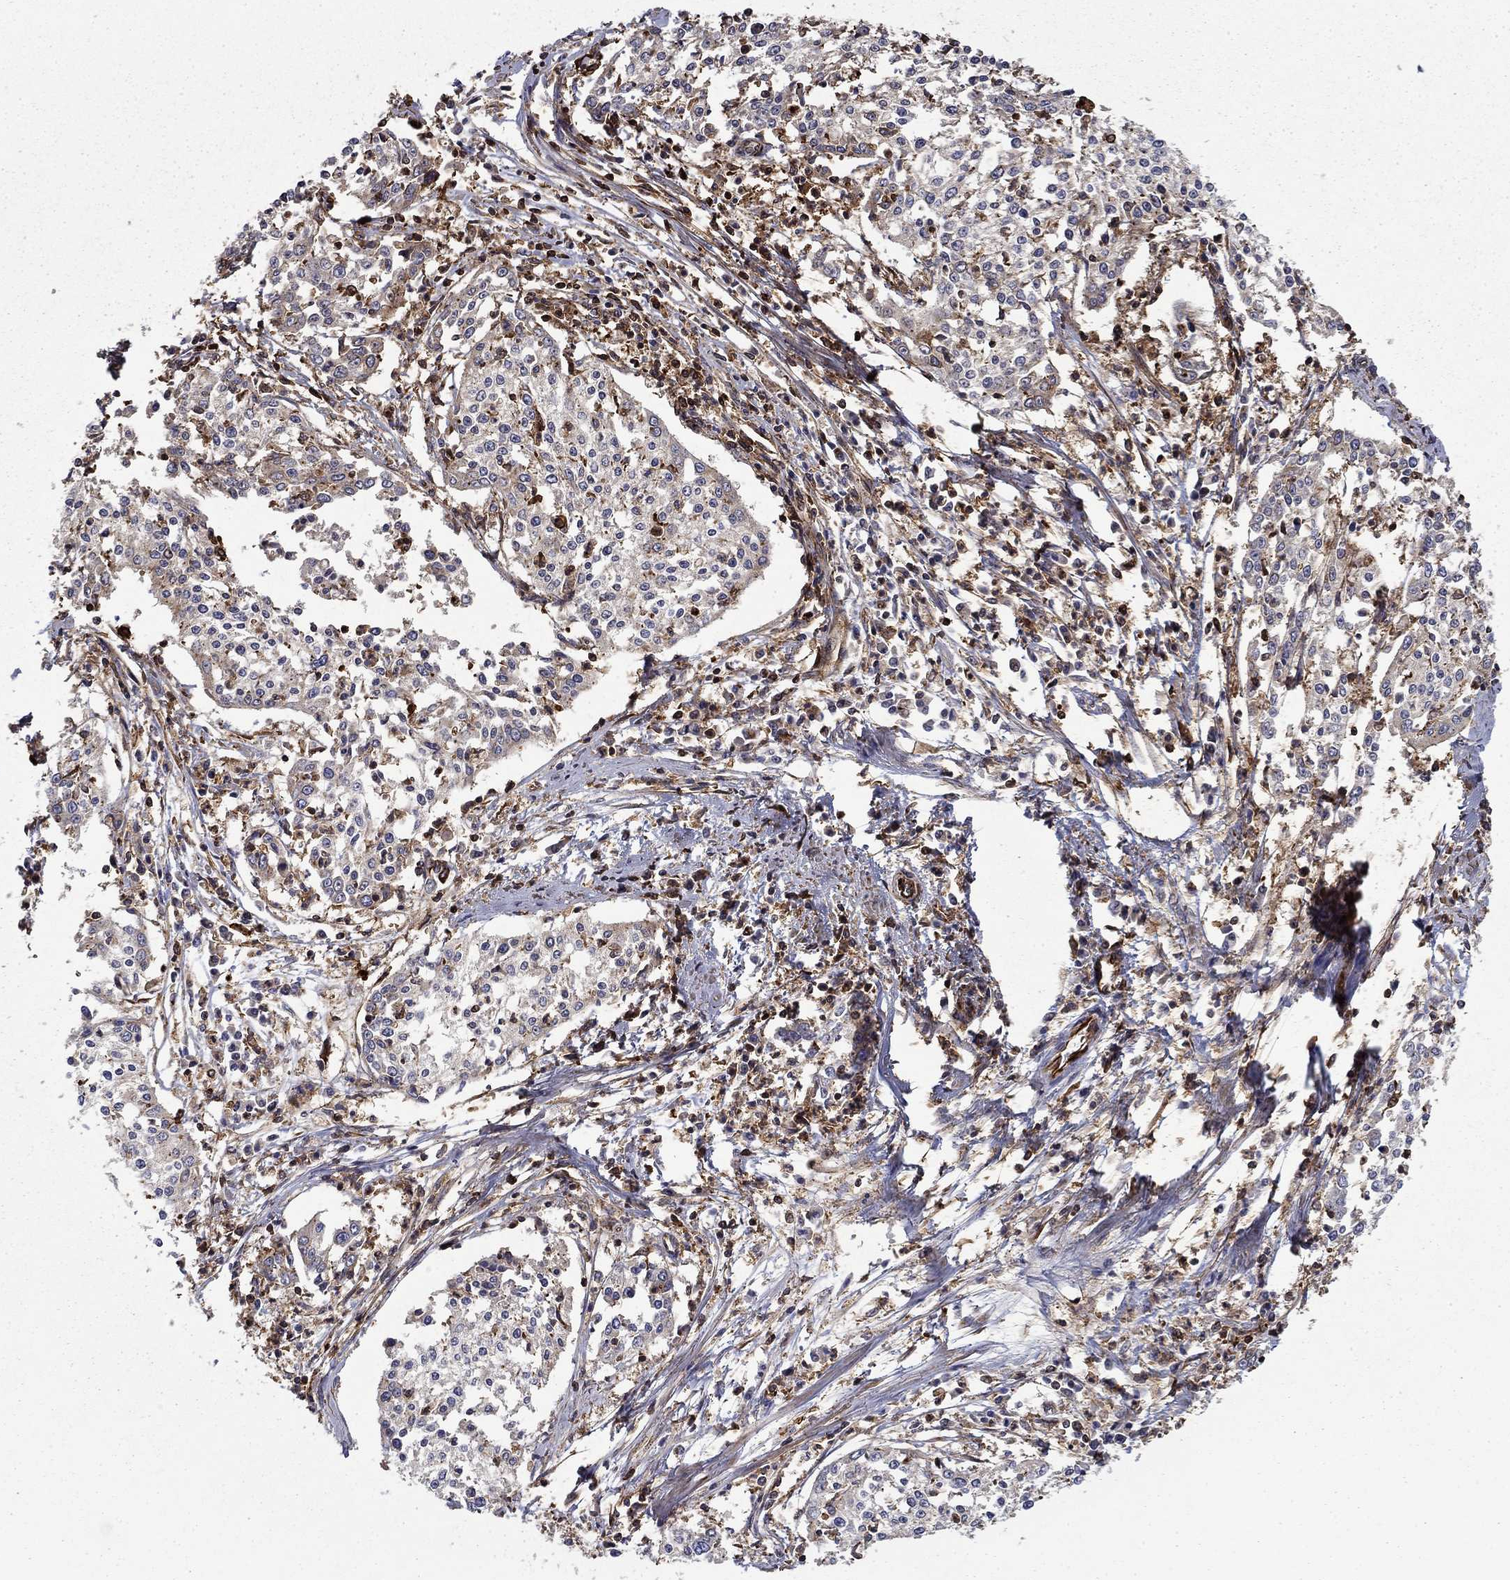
{"staining": {"intensity": "negative", "quantity": "none", "location": "none"}, "tissue": "cervical cancer", "cell_type": "Tumor cells", "image_type": "cancer", "snomed": [{"axis": "morphology", "description": "Squamous cell carcinoma, NOS"}, {"axis": "topography", "description": "Cervix"}], "caption": "DAB immunohistochemical staining of cervical cancer shows no significant expression in tumor cells.", "gene": "ADM", "patient": {"sex": "female", "age": 41}}